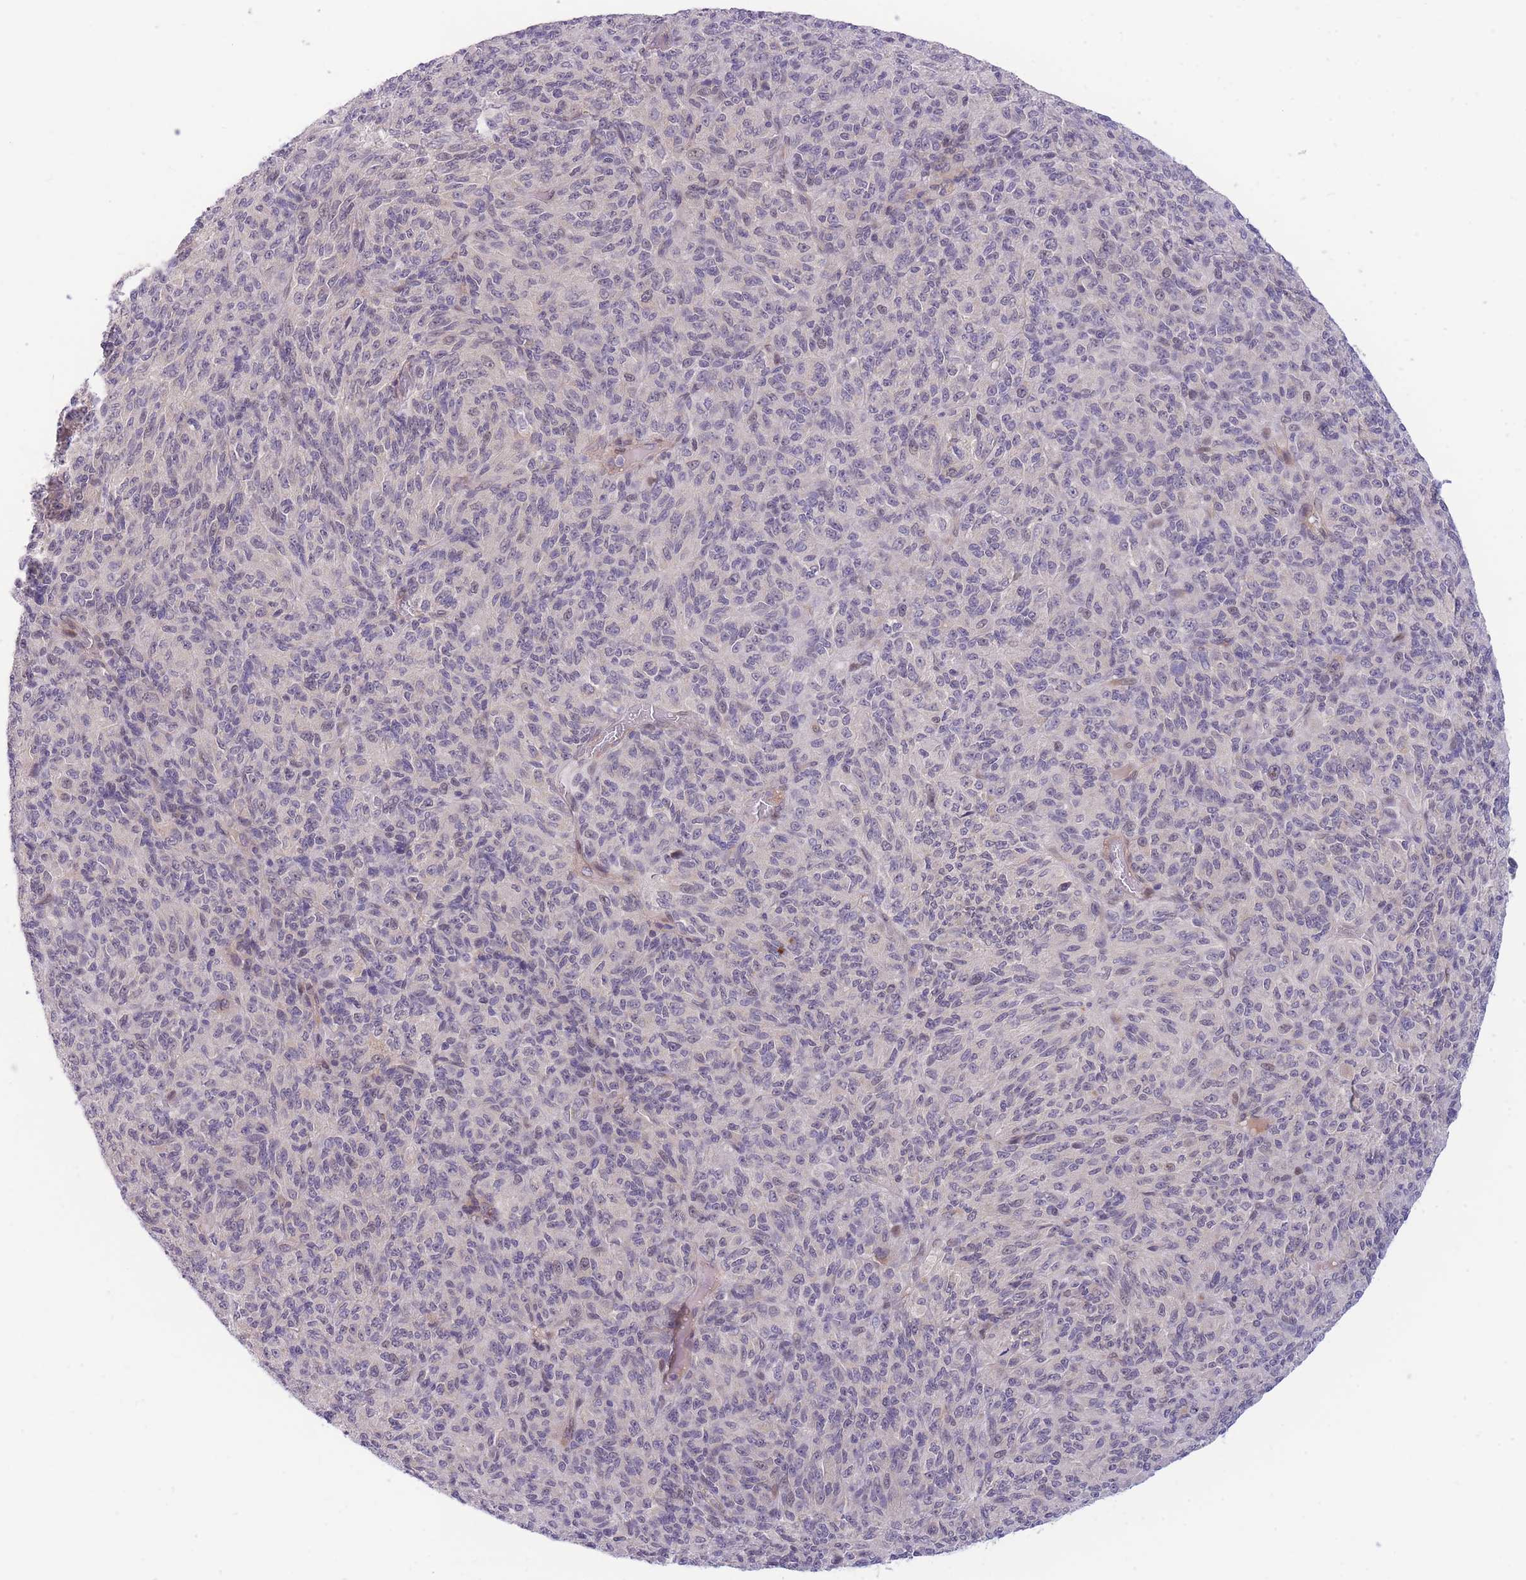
{"staining": {"intensity": "moderate", "quantity": "<25%", "location": "cytoplasmic/membranous,nuclear"}, "tissue": "melanoma", "cell_type": "Tumor cells", "image_type": "cancer", "snomed": [{"axis": "morphology", "description": "Malignant melanoma, Metastatic site"}, {"axis": "topography", "description": "Brain"}], "caption": "IHC image of neoplastic tissue: malignant melanoma (metastatic site) stained using IHC shows low levels of moderate protein expression localized specifically in the cytoplasmic/membranous and nuclear of tumor cells, appearing as a cytoplasmic/membranous and nuclear brown color.", "gene": "CDC25B", "patient": {"sex": "female", "age": 56}}